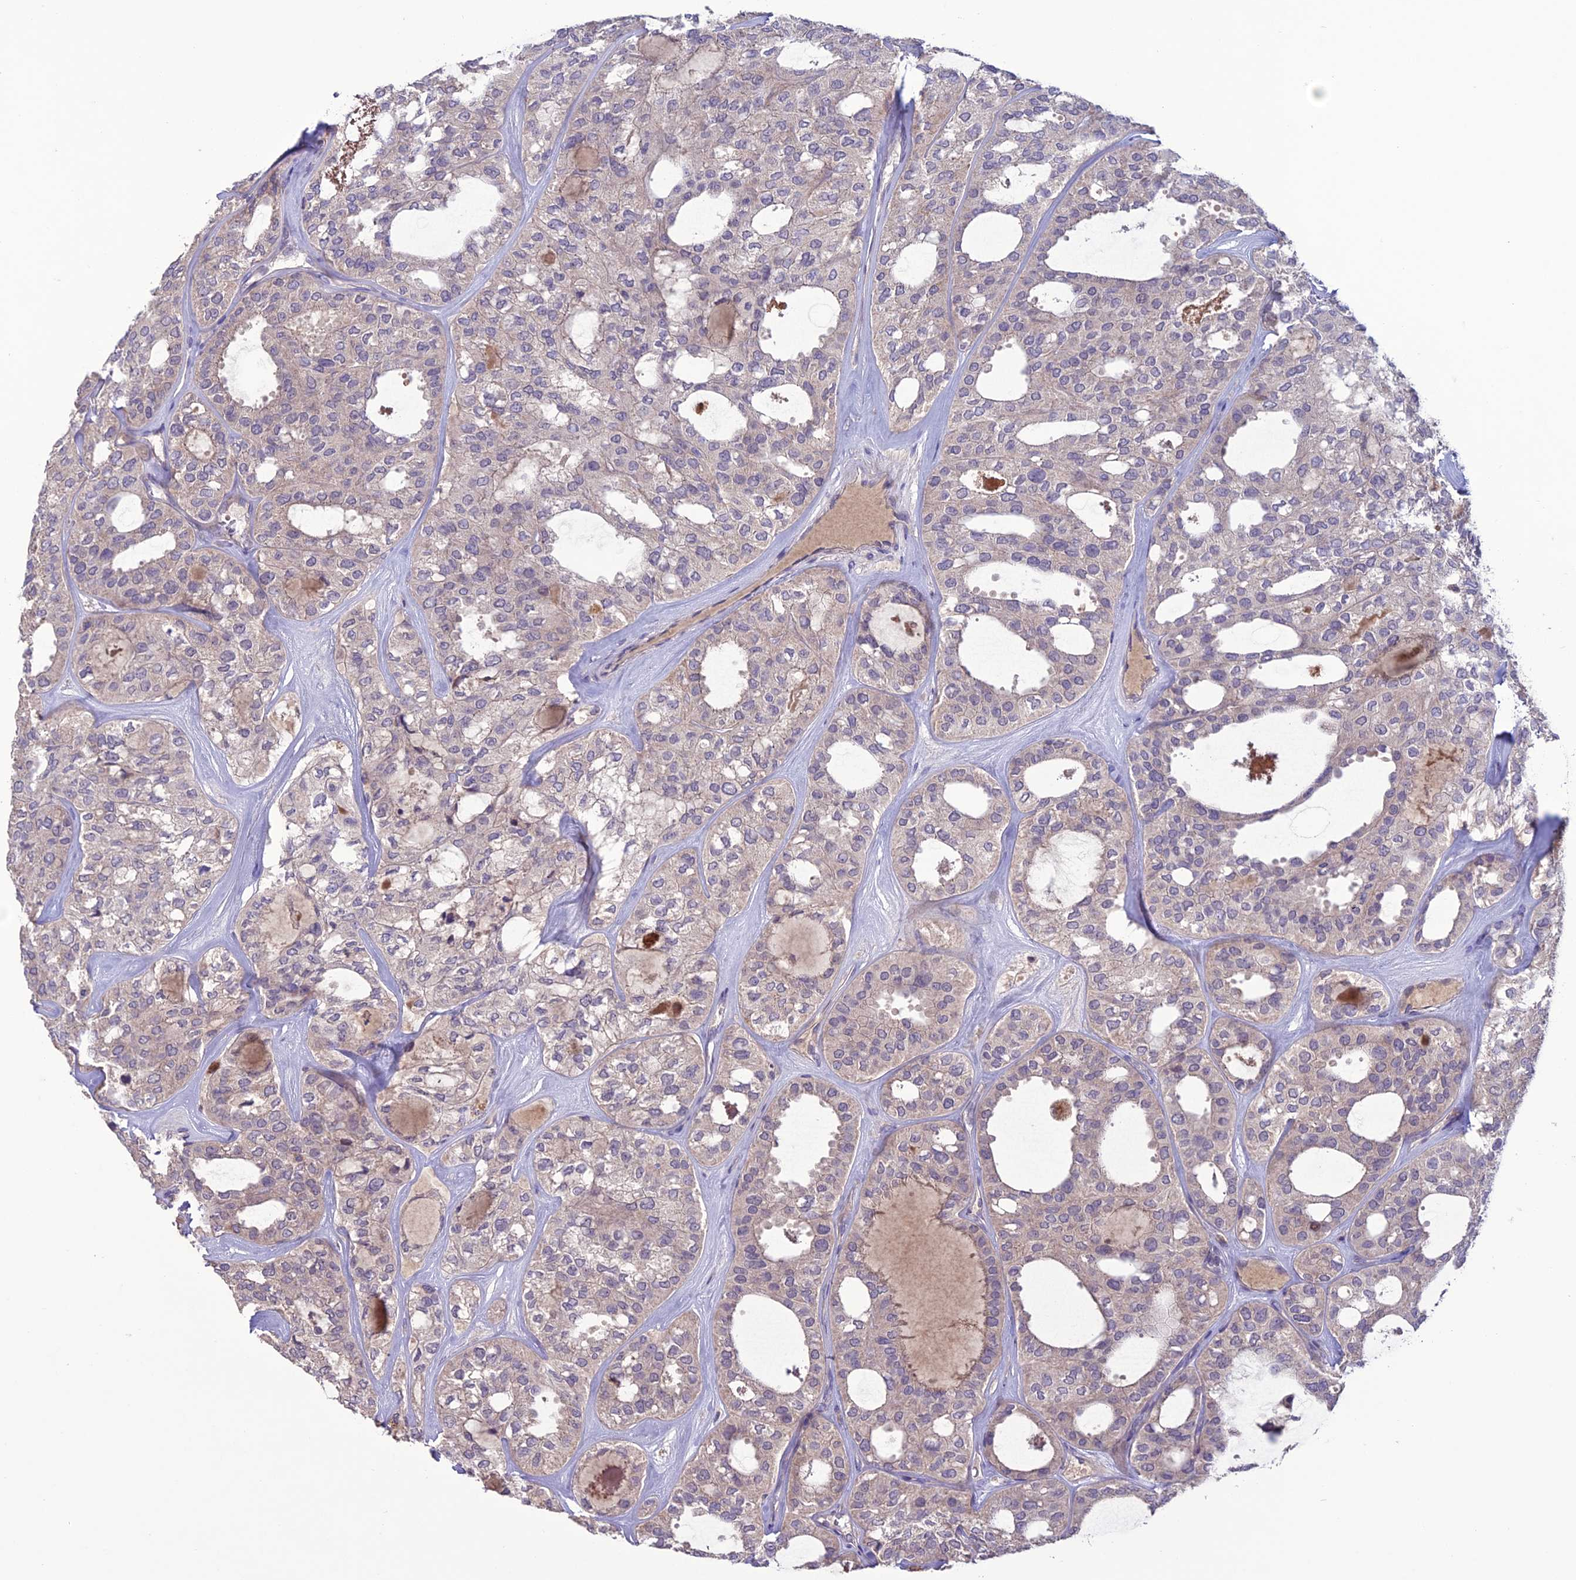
{"staining": {"intensity": "weak", "quantity": "25%-75%", "location": "cytoplasmic/membranous"}, "tissue": "thyroid cancer", "cell_type": "Tumor cells", "image_type": "cancer", "snomed": [{"axis": "morphology", "description": "Follicular adenoma carcinoma, NOS"}, {"axis": "topography", "description": "Thyroid gland"}], "caption": "Human thyroid follicular adenoma carcinoma stained with a protein marker demonstrates weak staining in tumor cells.", "gene": "C2orf76", "patient": {"sex": "male", "age": 75}}